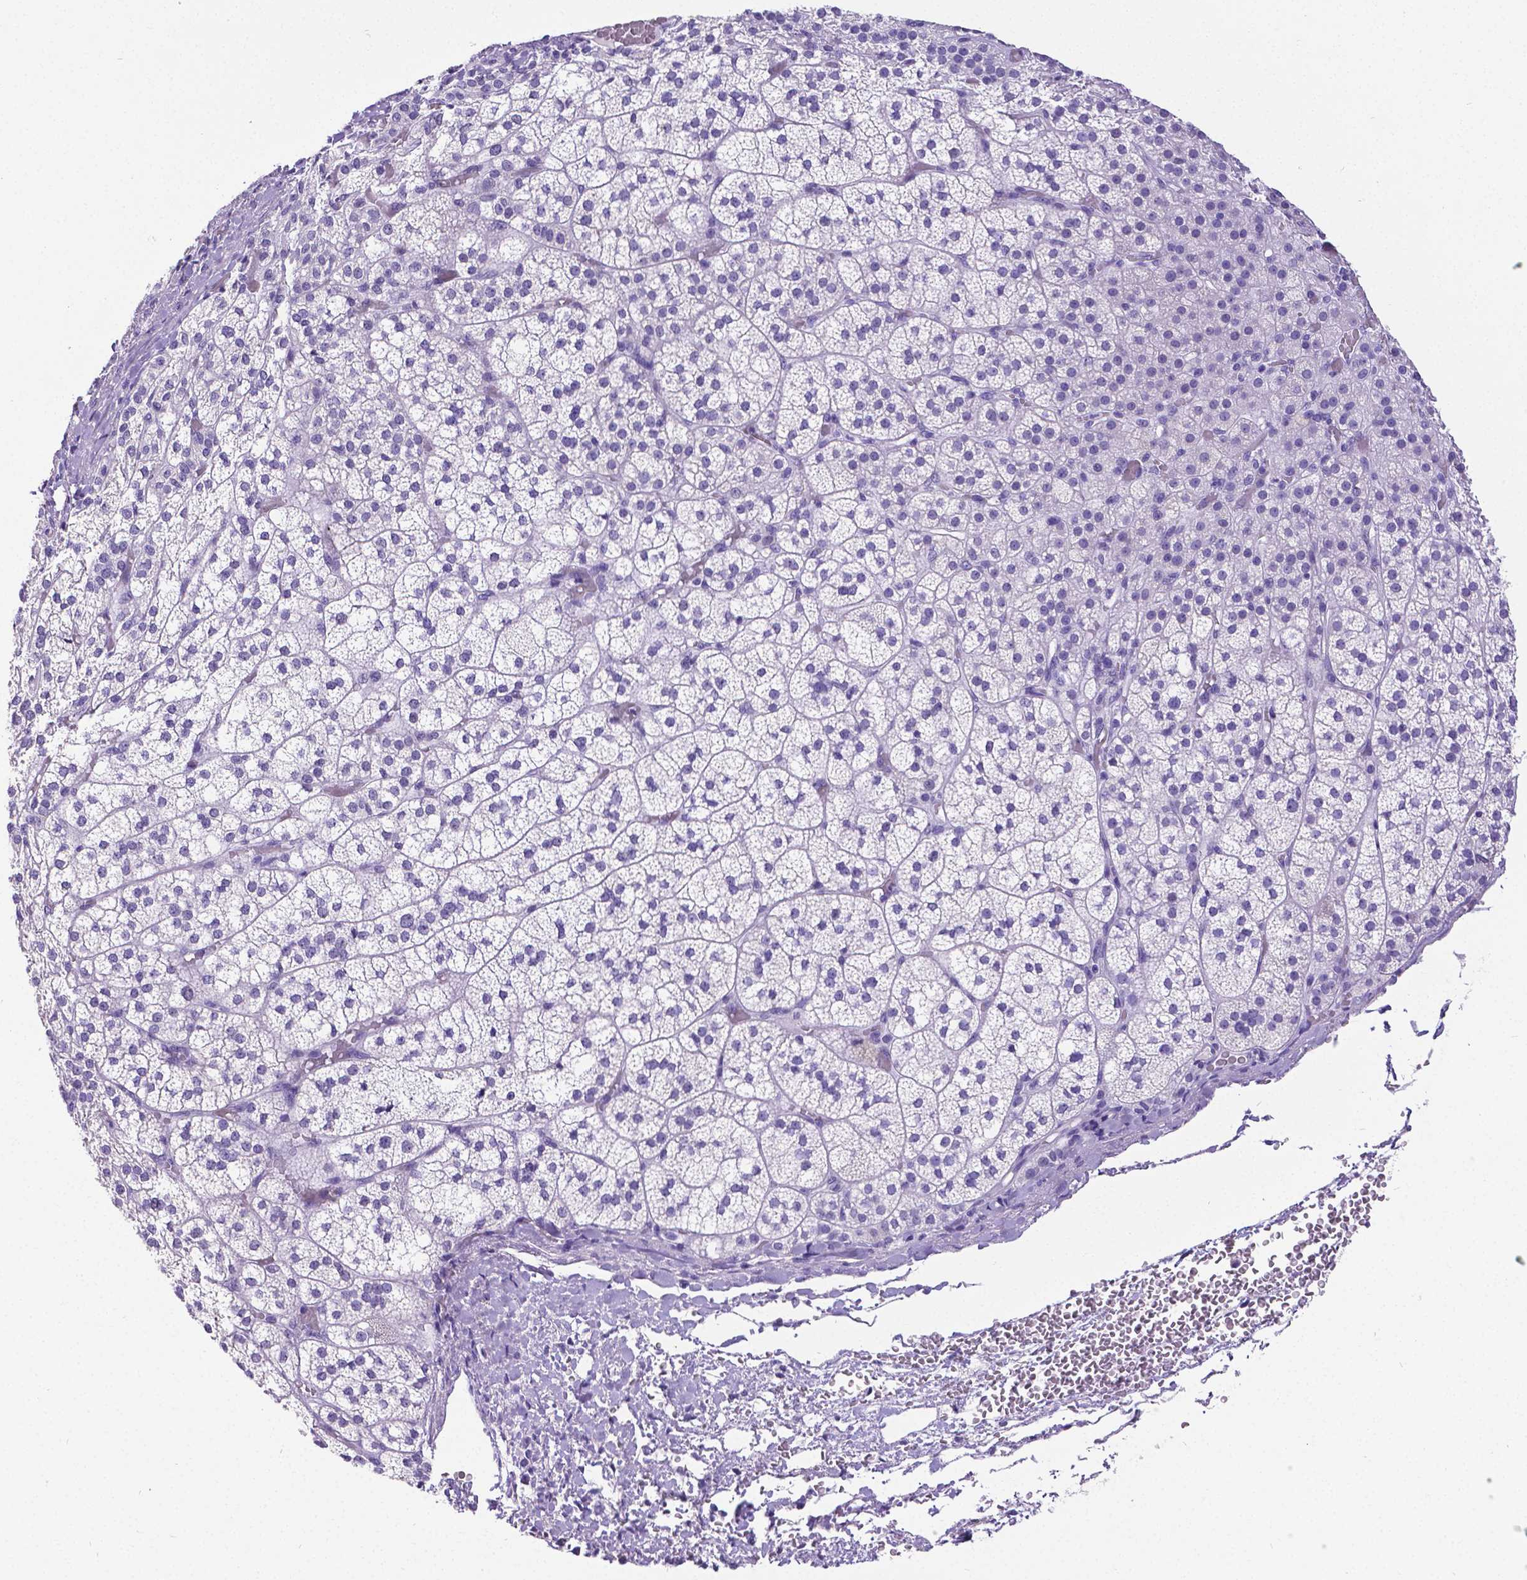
{"staining": {"intensity": "negative", "quantity": "none", "location": "none"}, "tissue": "adrenal gland", "cell_type": "Glandular cells", "image_type": "normal", "snomed": [{"axis": "morphology", "description": "Normal tissue, NOS"}, {"axis": "topography", "description": "Adrenal gland"}], "caption": "Image shows no protein positivity in glandular cells of benign adrenal gland. (Brightfield microscopy of DAB immunohistochemistry (IHC) at high magnification).", "gene": "SATB2", "patient": {"sex": "female", "age": 60}}